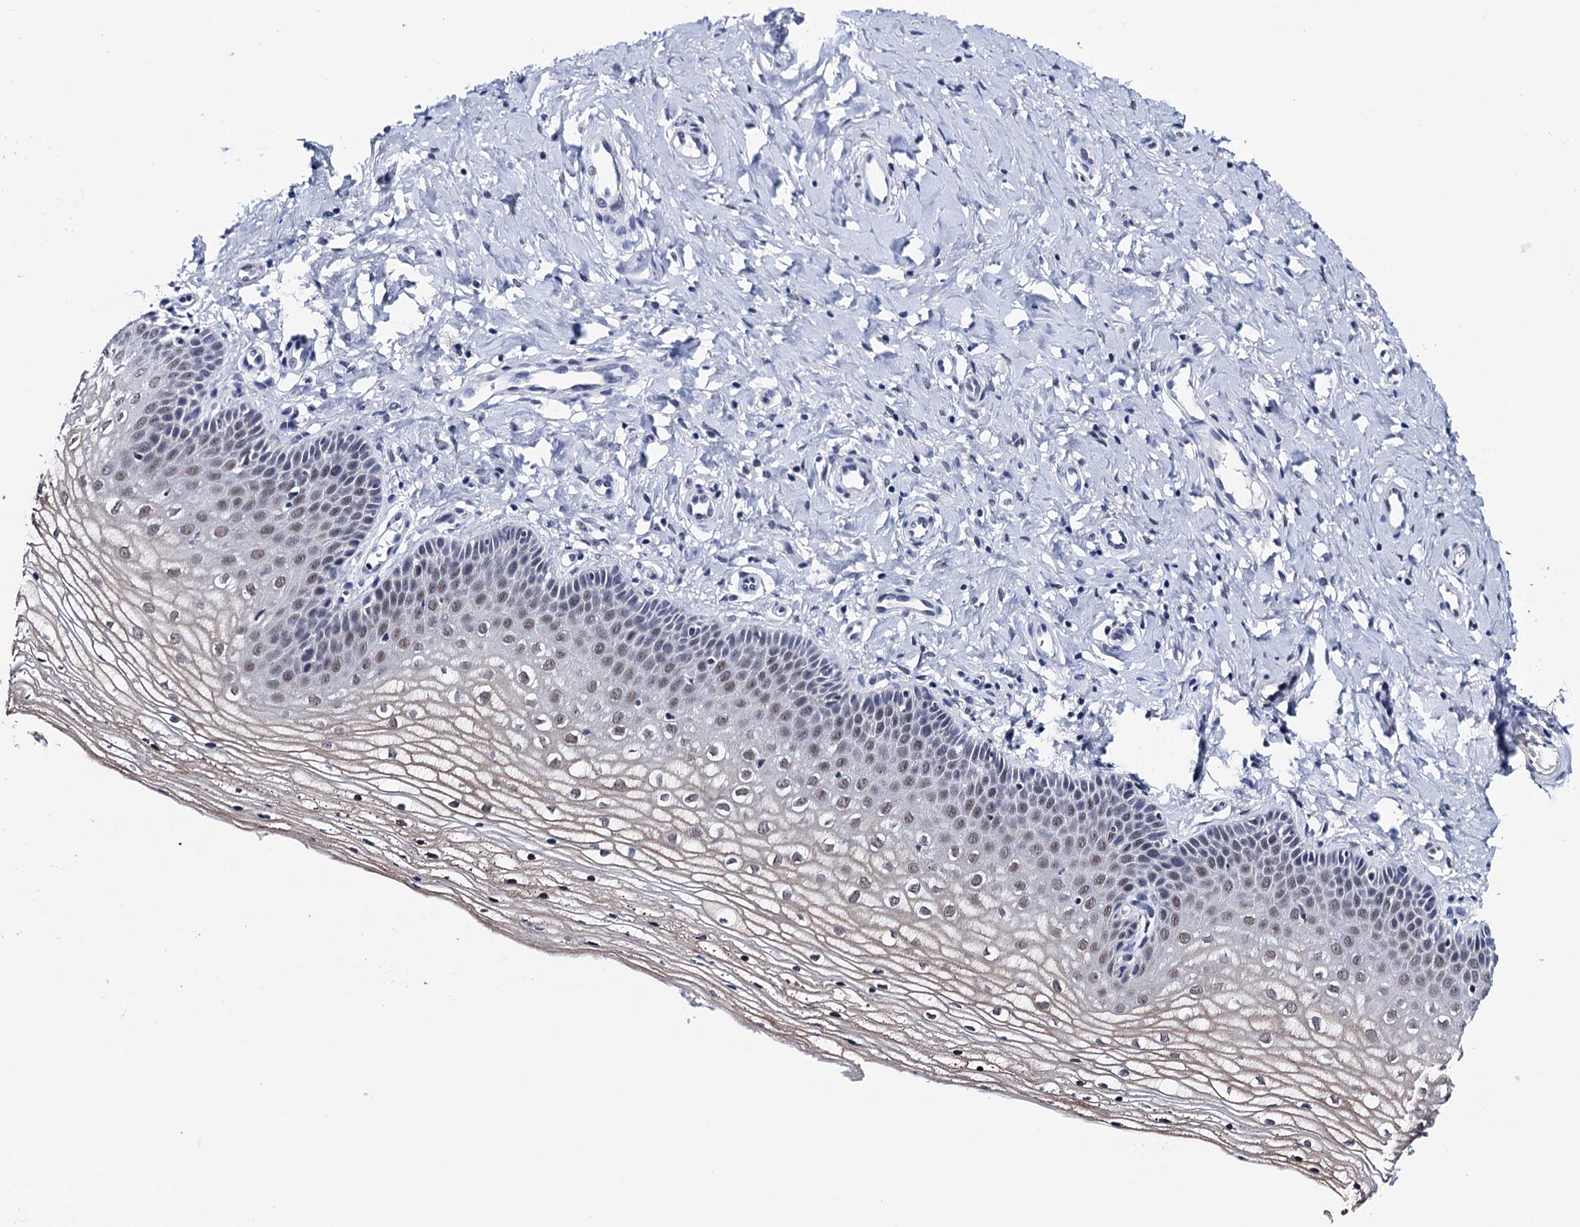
{"staining": {"intensity": "moderate", "quantity": "25%-75%", "location": "nuclear"}, "tissue": "vagina", "cell_type": "Squamous epithelial cells", "image_type": "normal", "snomed": [{"axis": "morphology", "description": "Normal tissue, NOS"}, {"axis": "topography", "description": "Vagina"}], "caption": "Vagina stained with DAB IHC reveals medium levels of moderate nuclear positivity in approximately 25%-75% of squamous epithelial cells.", "gene": "FNBP4", "patient": {"sex": "female", "age": 68}}